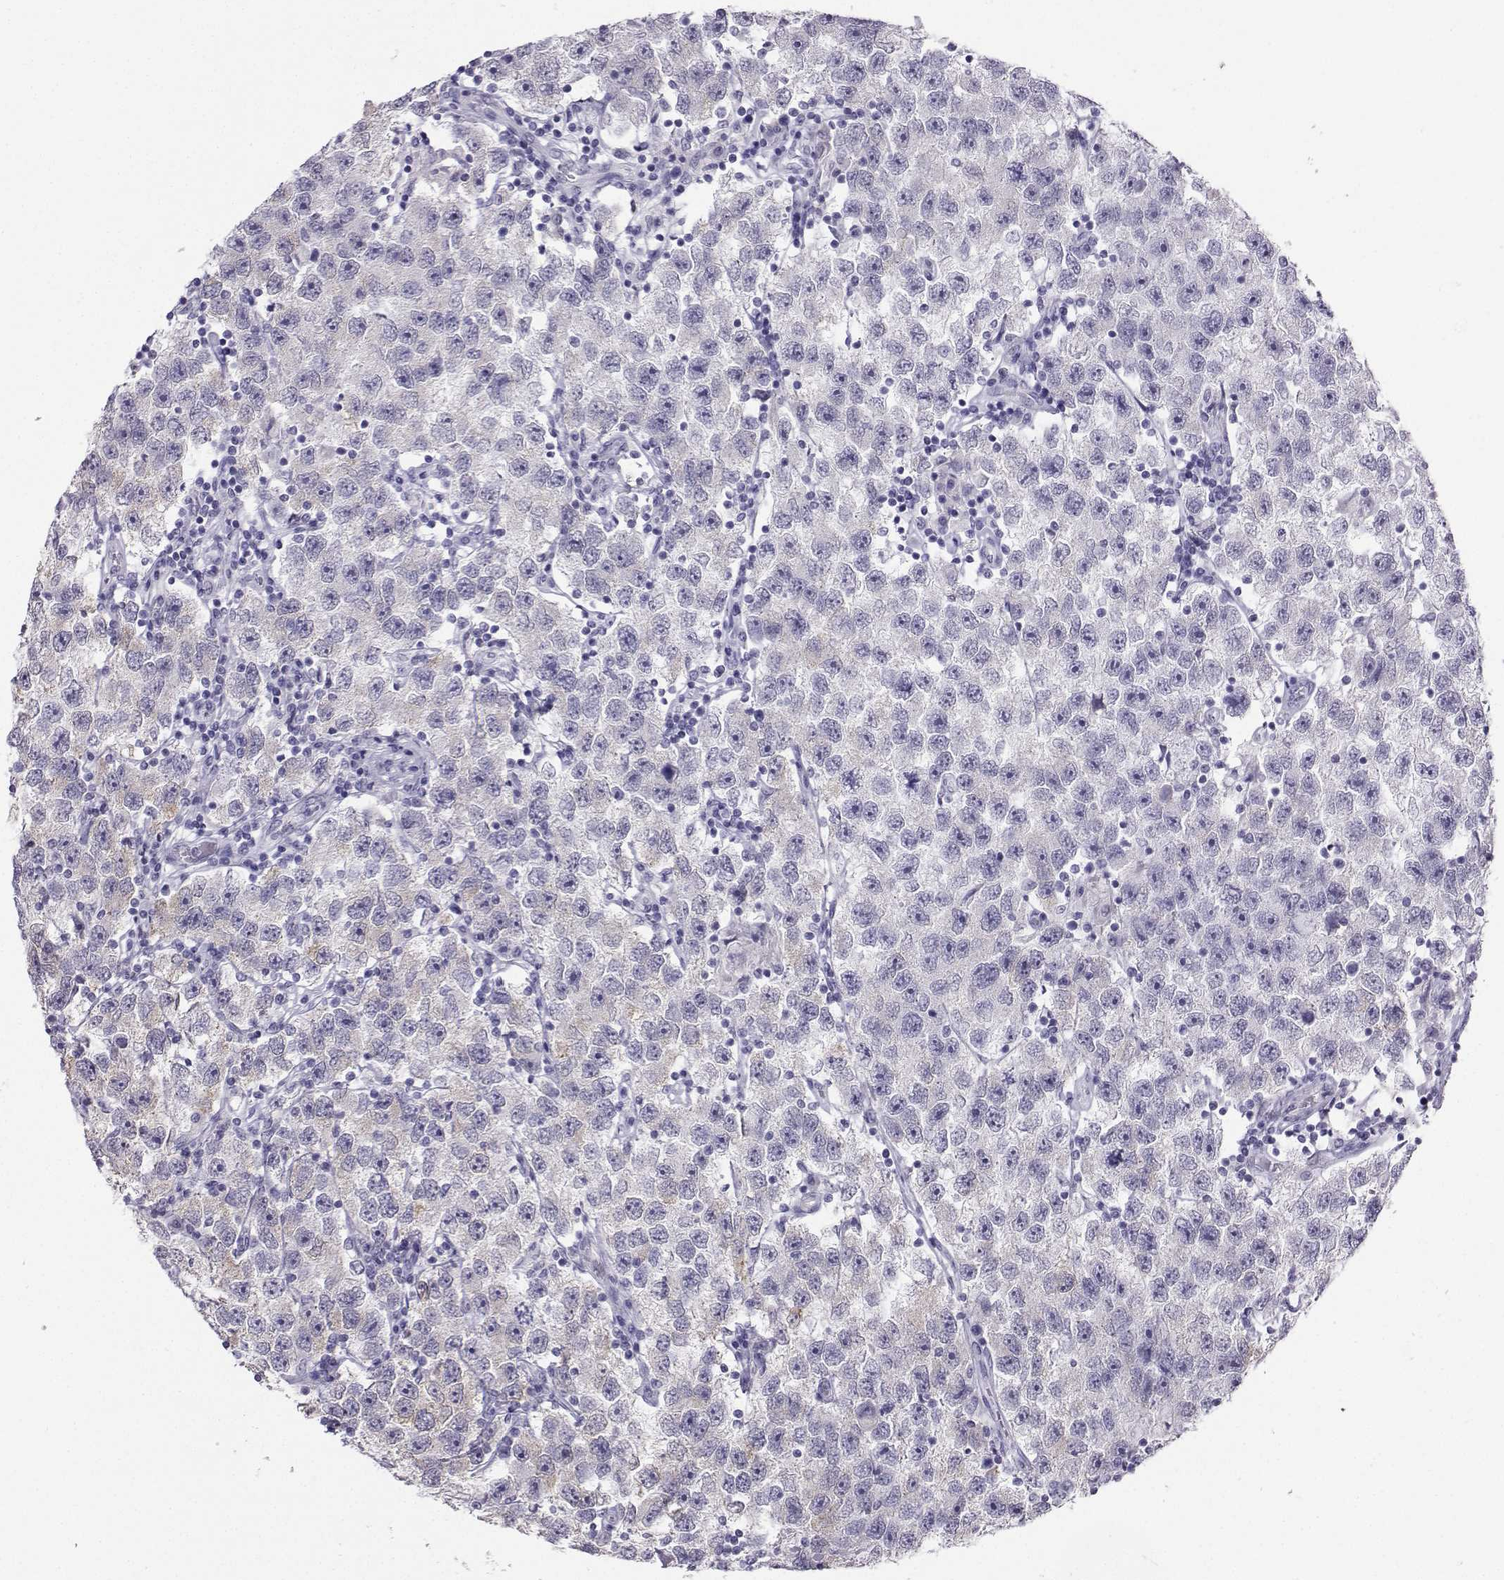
{"staining": {"intensity": "weak", "quantity": "<25%", "location": "cytoplasmic/membranous"}, "tissue": "testis cancer", "cell_type": "Tumor cells", "image_type": "cancer", "snomed": [{"axis": "morphology", "description": "Seminoma, NOS"}, {"axis": "topography", "description": "Testis"}], "caption": "Immunohistochemistry (IHC) photomicrograph of neoplastic tissue: human seminoma (testis) stained with DAB (3,3'-diaminobenzidine) displays no significant protein staining in tumor cells.", "gene": "KIF17", "patient": {"sex": "male", "age": 26}}